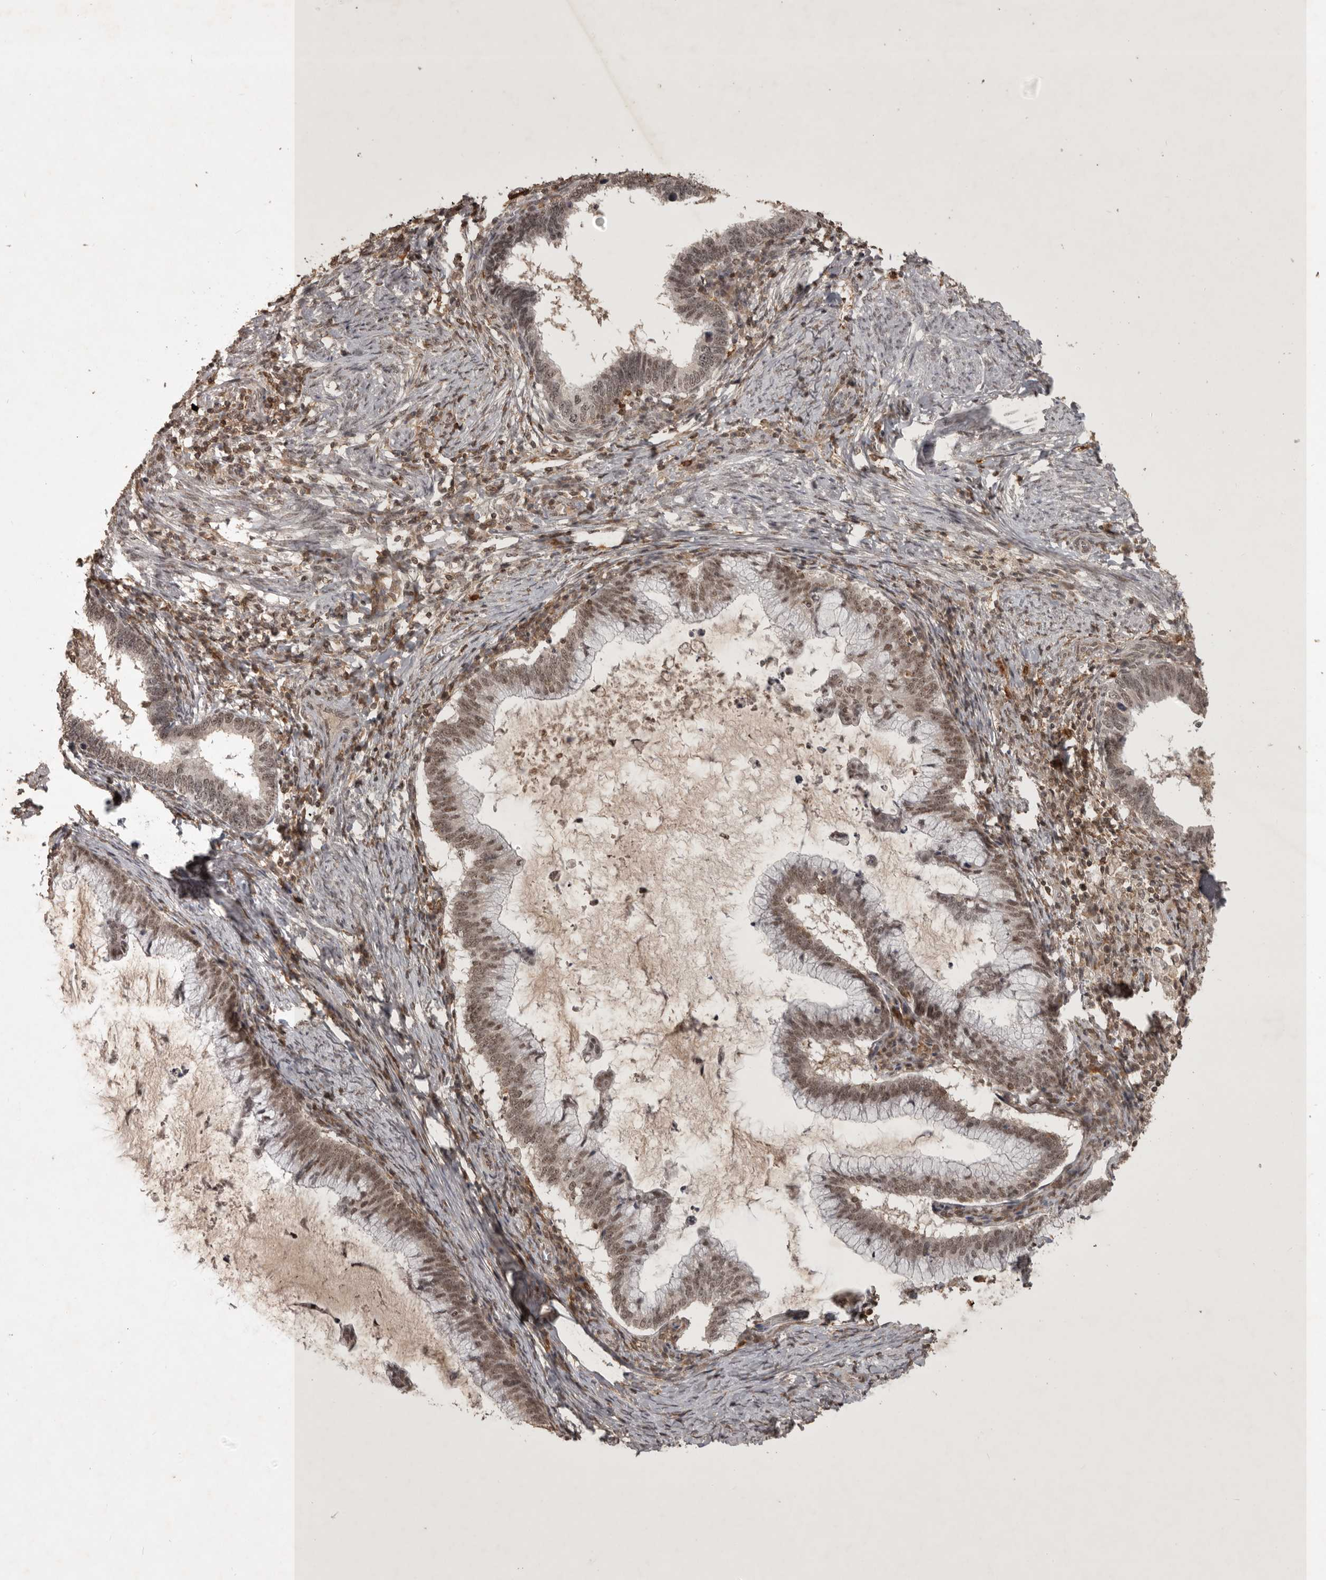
{"staining": {"intensity": "weak", "quantity": ">75%", "location": "nuclear"}, "tissue": "cervical cancer", "cell_type": "Tumor cells", "image_type": "cancer", "snomed": [{"axis": "morphology", "description": "Adenocarcinoma, NOS"}, {"axis": "topography", "description": "Cervix"}], "caption": "A histopathology image of human cervical adenocarcinoma stained for a protein demonstrates weak nuclear brown staining in tumor cells.", "gene": "CBLL1", "patient": {"sex": "female", "age": 36}}